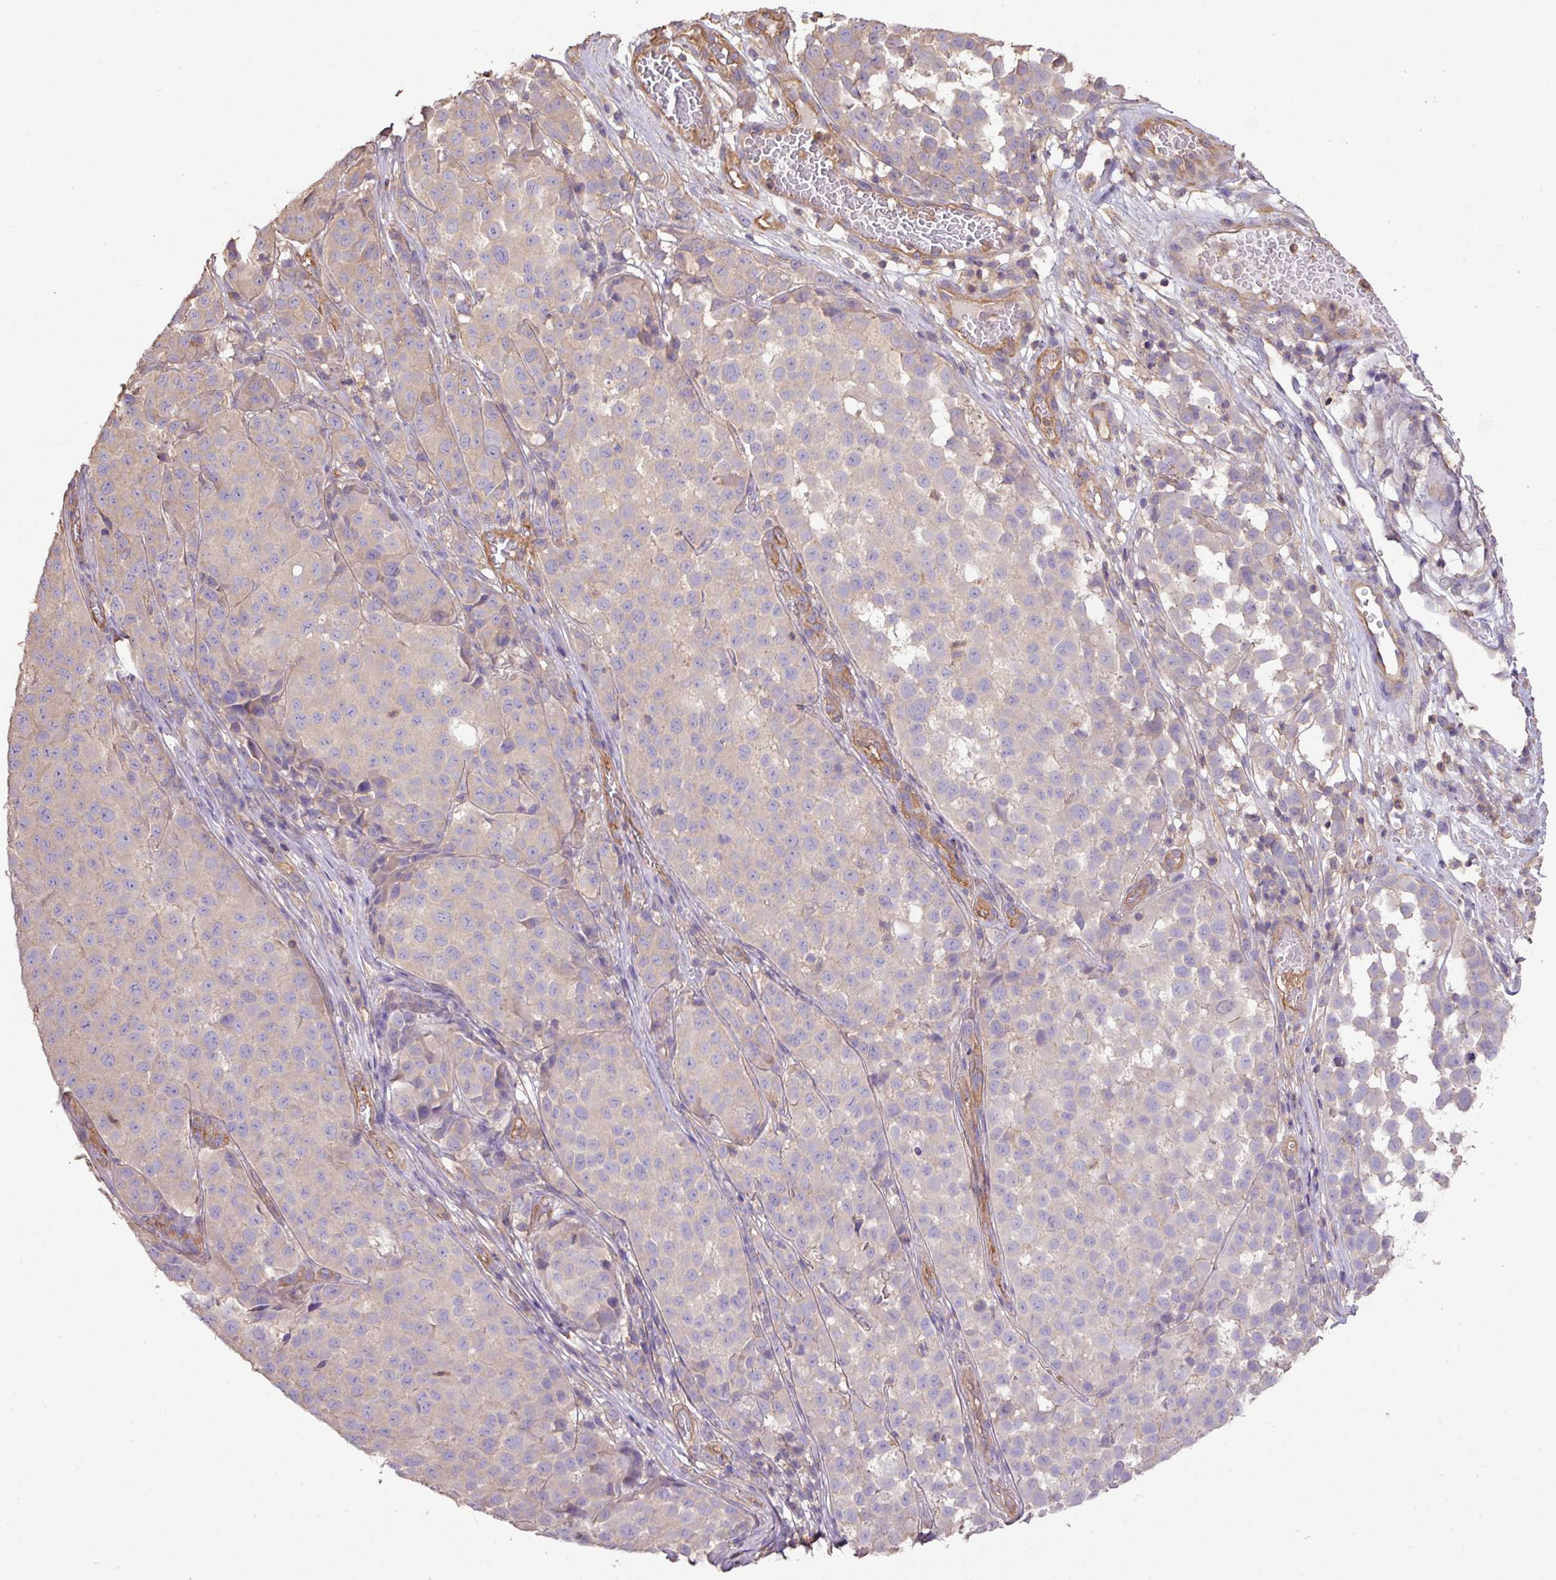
{"staining": {"intensity": "weak", "quantity": "<25%", "location": "cytoplasmic/membranous"}, "tissue": "melanoma", "cell_type": "Tumor cells", "image_type": "cancer", "snomed": [{"axis": "morphology", "description": "Malignant melanoma, NOS"}, {"axis": "topography", "description": "Skin"}], "caption": "The histopathology image reveals no staining of tumor cells in malignant melanoma.", "gene": "CALML4", "patient": {"sex": "male", "age": 64}}